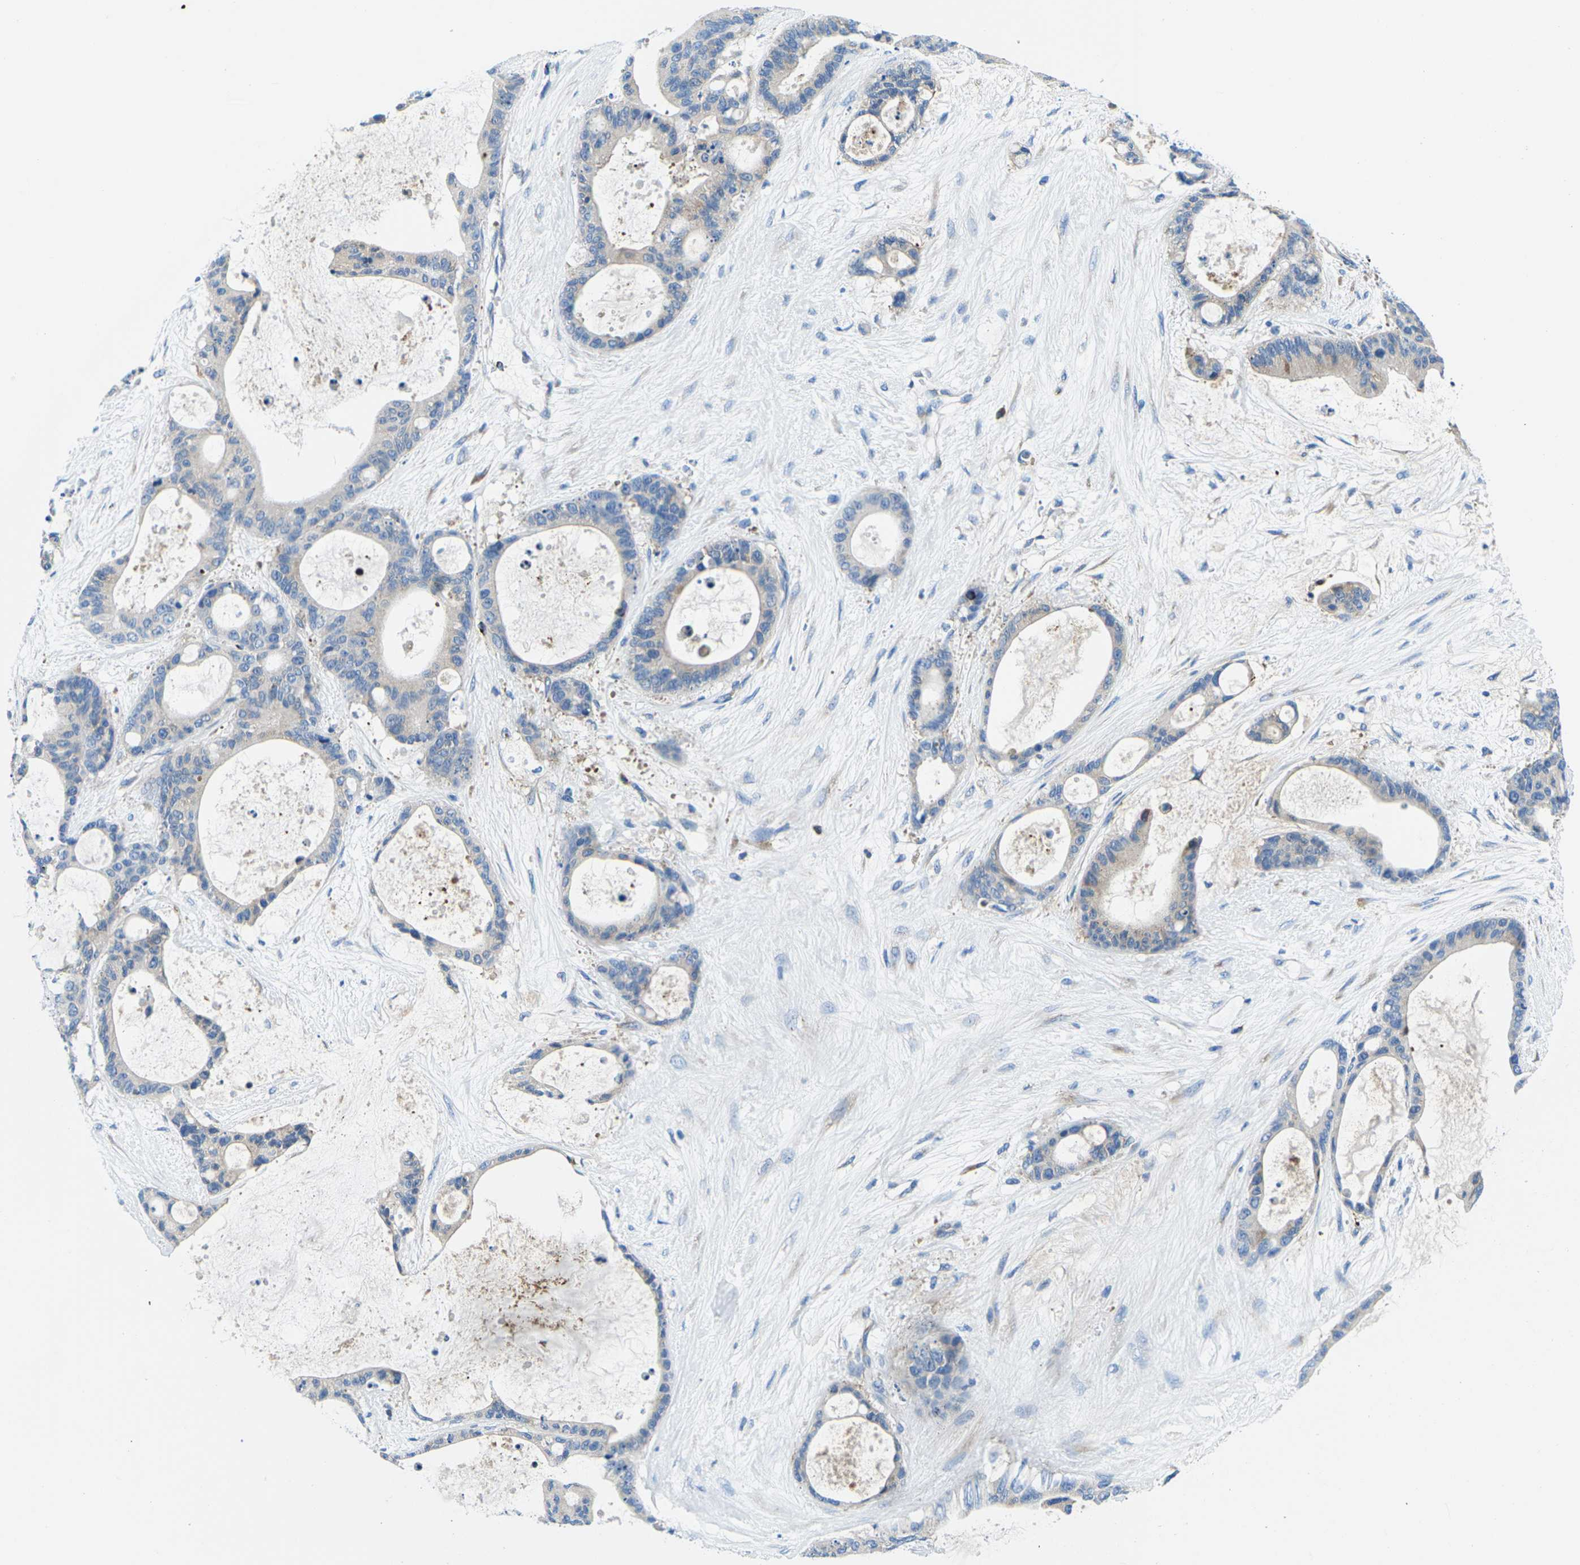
{"staining": {"intensity": "negative", "quantity": "none", "location": "none"}, "tissue": "liver cancer", "cell_type": "Tumor cells", "image_type": "cancer", "snomed": [{"axis": "morphology", "description": "Cholangiocarcinoma"}, {"axis": "topography", "description": "Liver"}], "caption": "IHC micrograph of neoplastic tissue: human liver cancer stained with DAB exhibits no significant protein staining in tumor cells. (DAB immunohistochemistry (IHC) with hematoxylin counter stain).", "gene": "MC4R", "patient": {"sex": "female", "age": 73}}